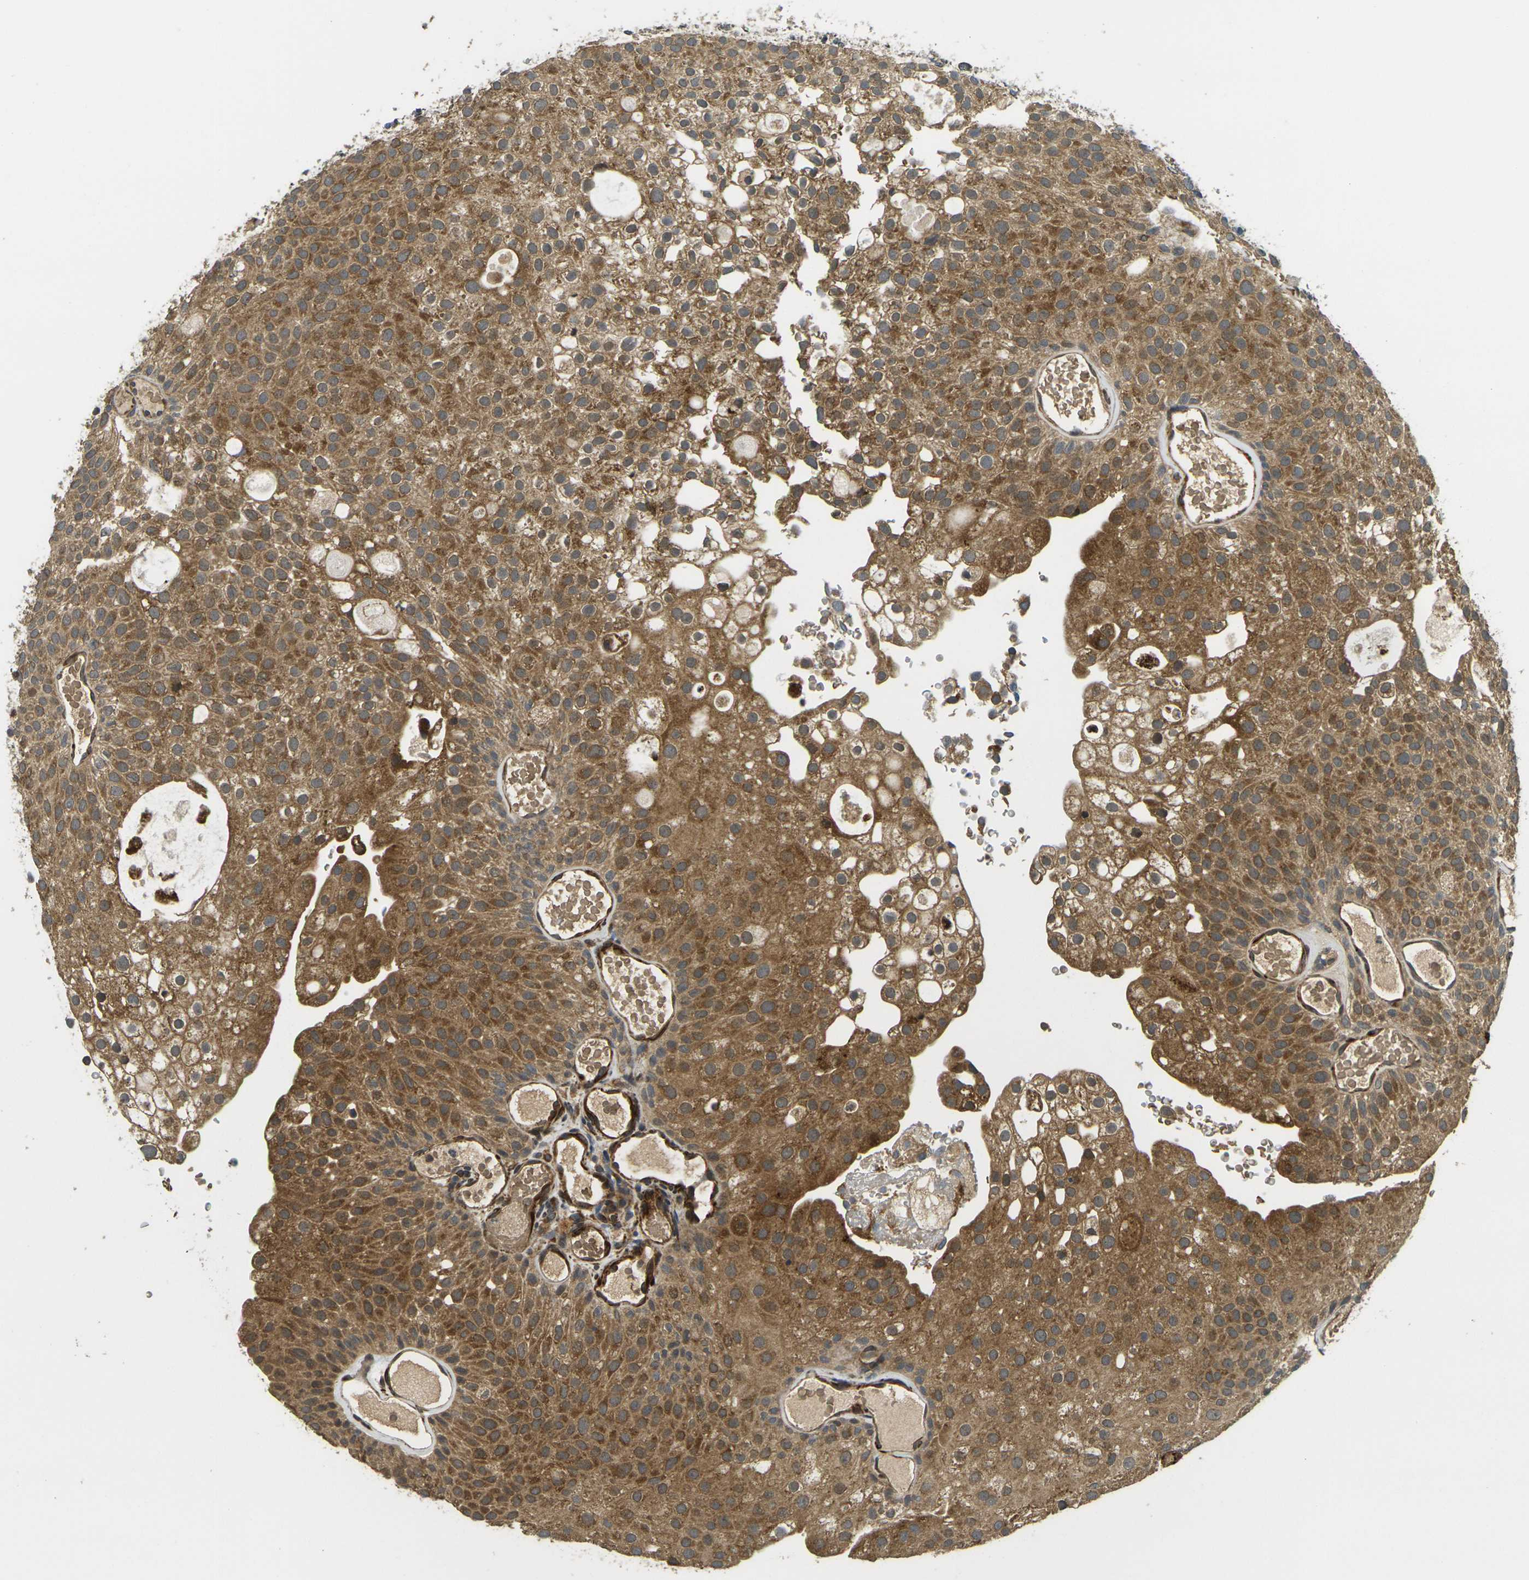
{"staining": {"intensity": "moderate", "quantity": ">75%", "location": "cytoplasmic/membranous"}, "tissue": "urothelial cancer", "cell_type": "Tumor cells", "image_type": "cancer", "snomed": [{"axis": "morphology", "description": "Urothelial carcinoma, Low grade"}, {"axis": "topography", "description": "Urinary bladder"}], "caption": "A high-resolution photomicrograph shows immunohistochemistry (IHC) staining of low-grade urothelial carcinoma, which displays moderate cytoplasmic/membranous positivity in approximately >75% of tumor cells. The staining is performed using DAB brown chromogen to label protein expression. The nuclei are counter-stained blue using hematoxylin.", "gene": "FUT11", "patient": {"sex": "male", "age": 78}}